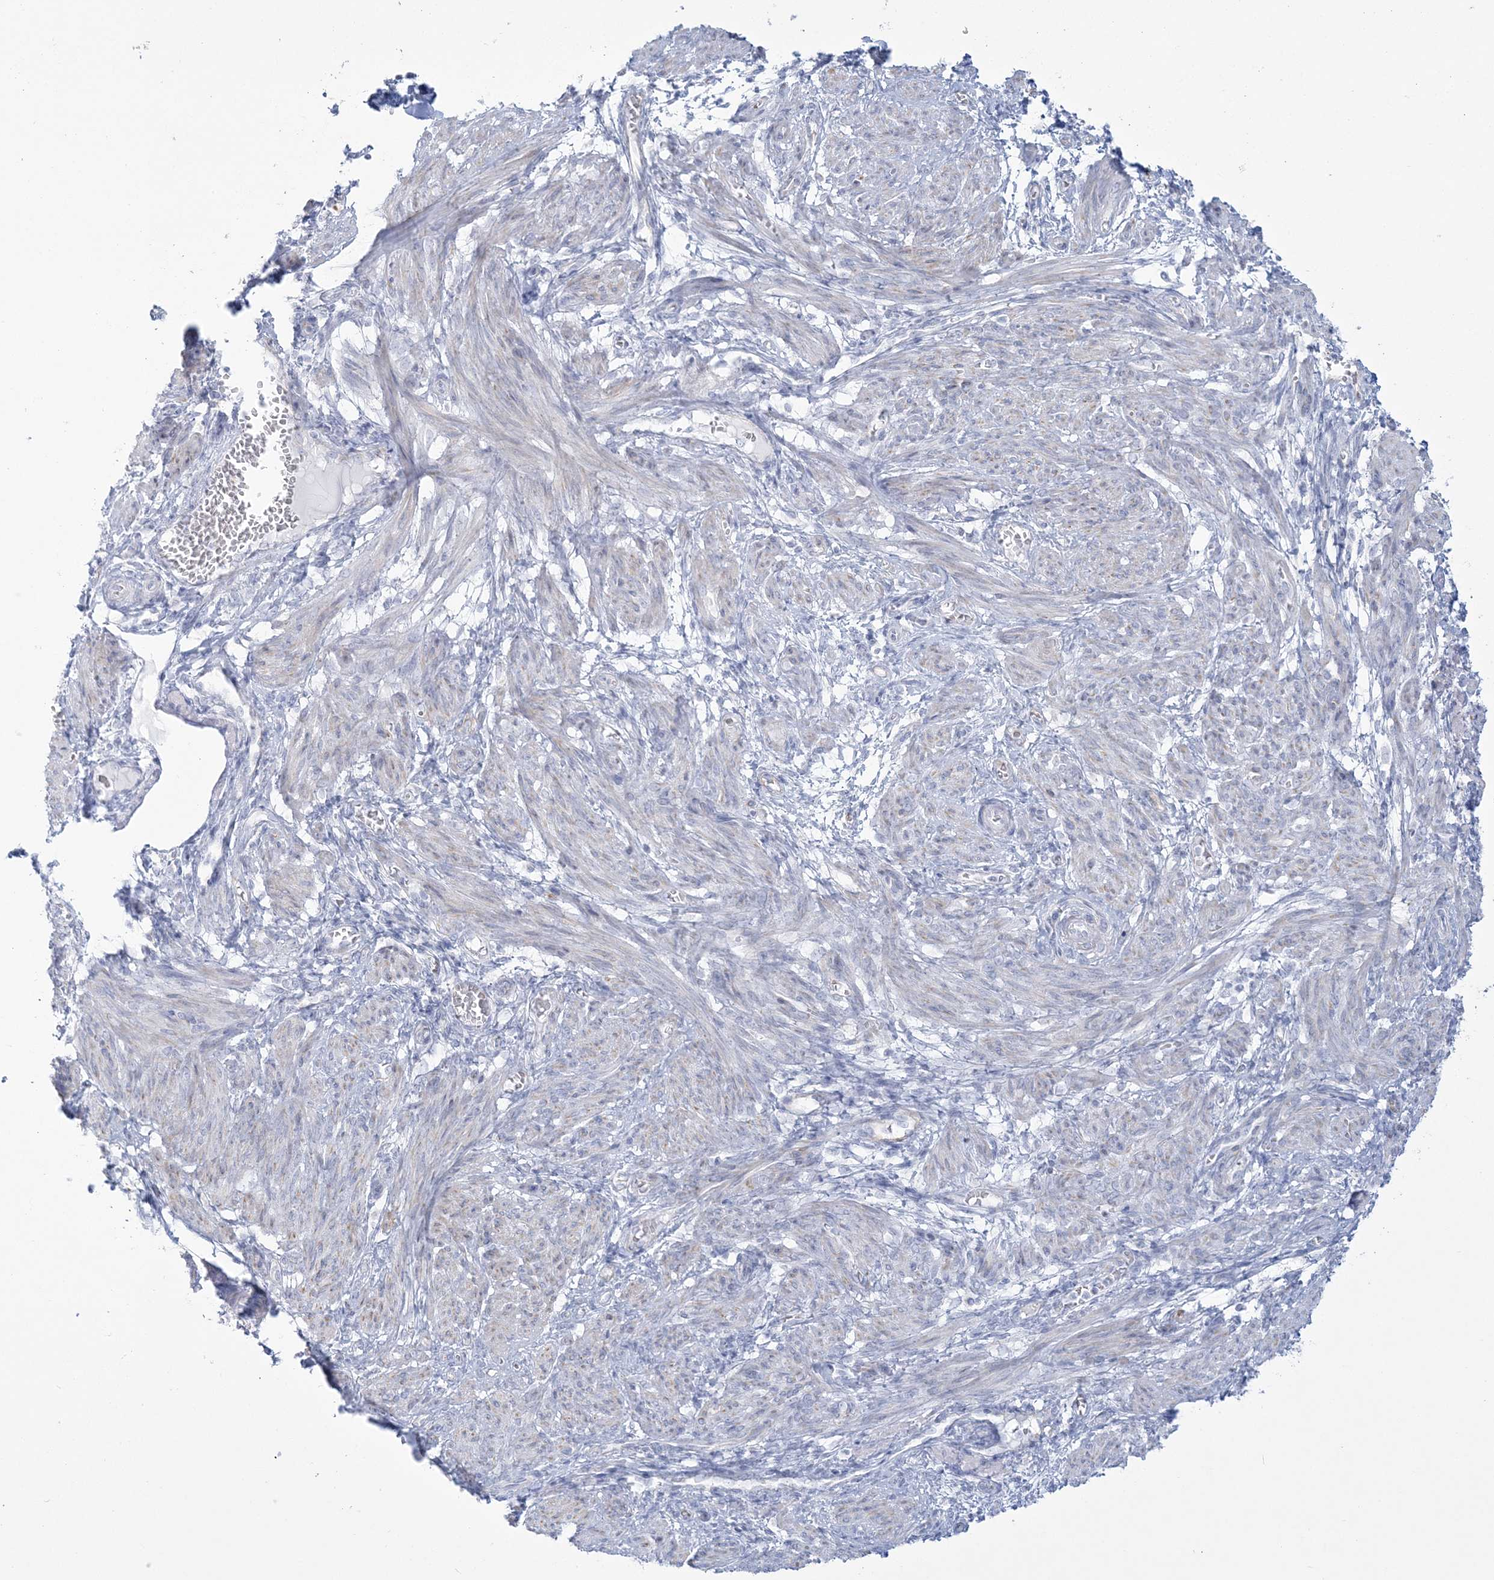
{"staining": {"intensity": "negative", "quantity": "none", "location": "none"}, "tissue": "smooth muscle", "cell_type": "Smooth muscle cells", "image_type": "normal", "snomed": [{"axis": "morphology", "description": "Normal tissue, NOS"}, {"axis": "topography", "description": "Smooth muscle"}], "caption": "A photomicrograph of smooth muscle stained for a protein reveals no brown staining in smooth muscle cells. (IHC, brightfield microscopy, high magnification).", "gene": "ENSG00000288637", "patient": {"sex": "female", "age": 39}}